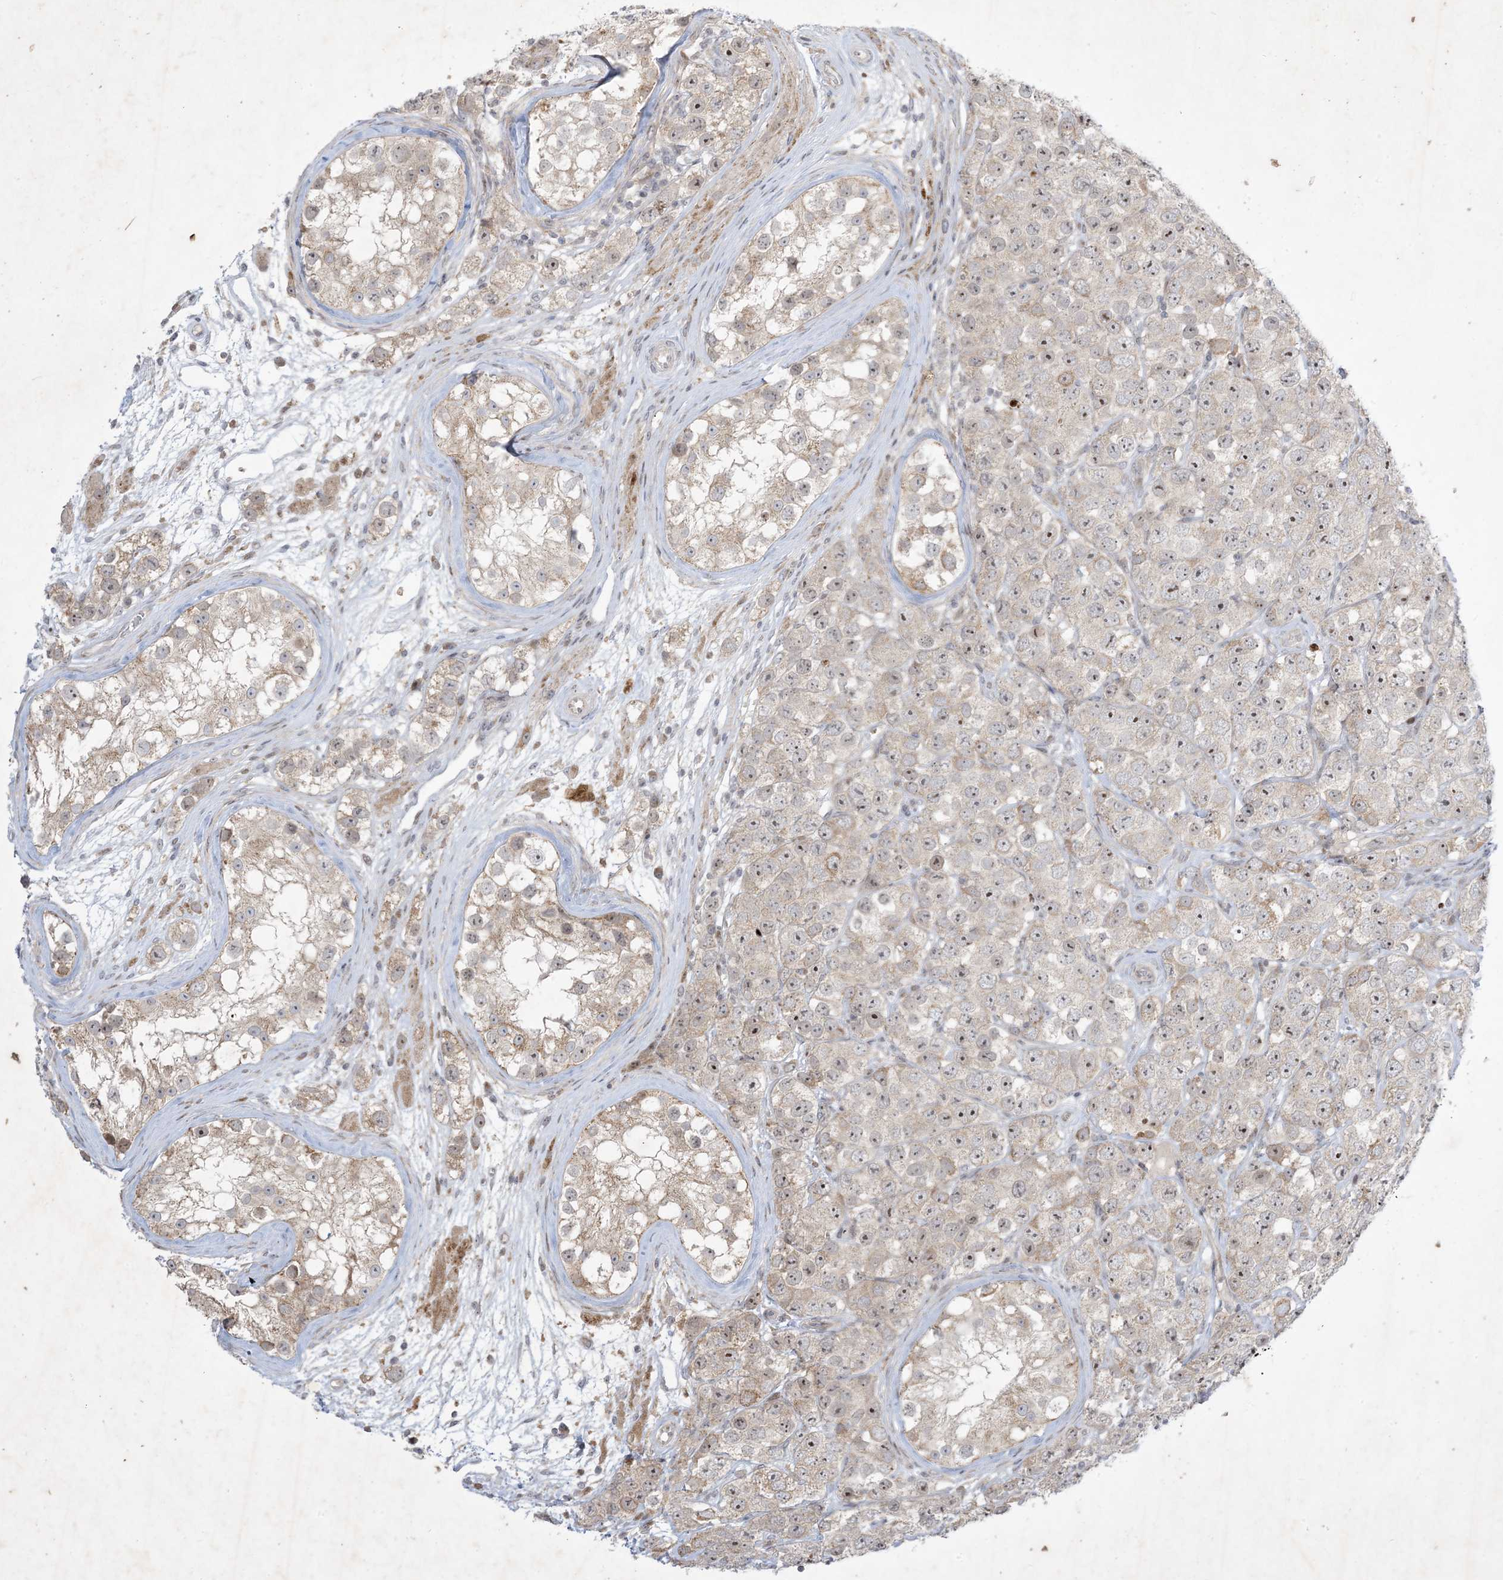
{"staining": {"intensity": "moderate", "quantity": ">75%", "location": "nuclear"}, "tissue": "testis cancer", "cell_type": "Tumor cells", "image_type": "cancer", "snomed": [{"axis": "morphology", "description": "Seminoma, NOS"}, {"axis": "topography", "description": "Testis"}], "caption": "A brown stain highlights moderate nuclear positivity of a protein in human seminoma (testis) tumor cells.", "gene": "SOGA3", "patient": {"sex": "male", "age": 28}}